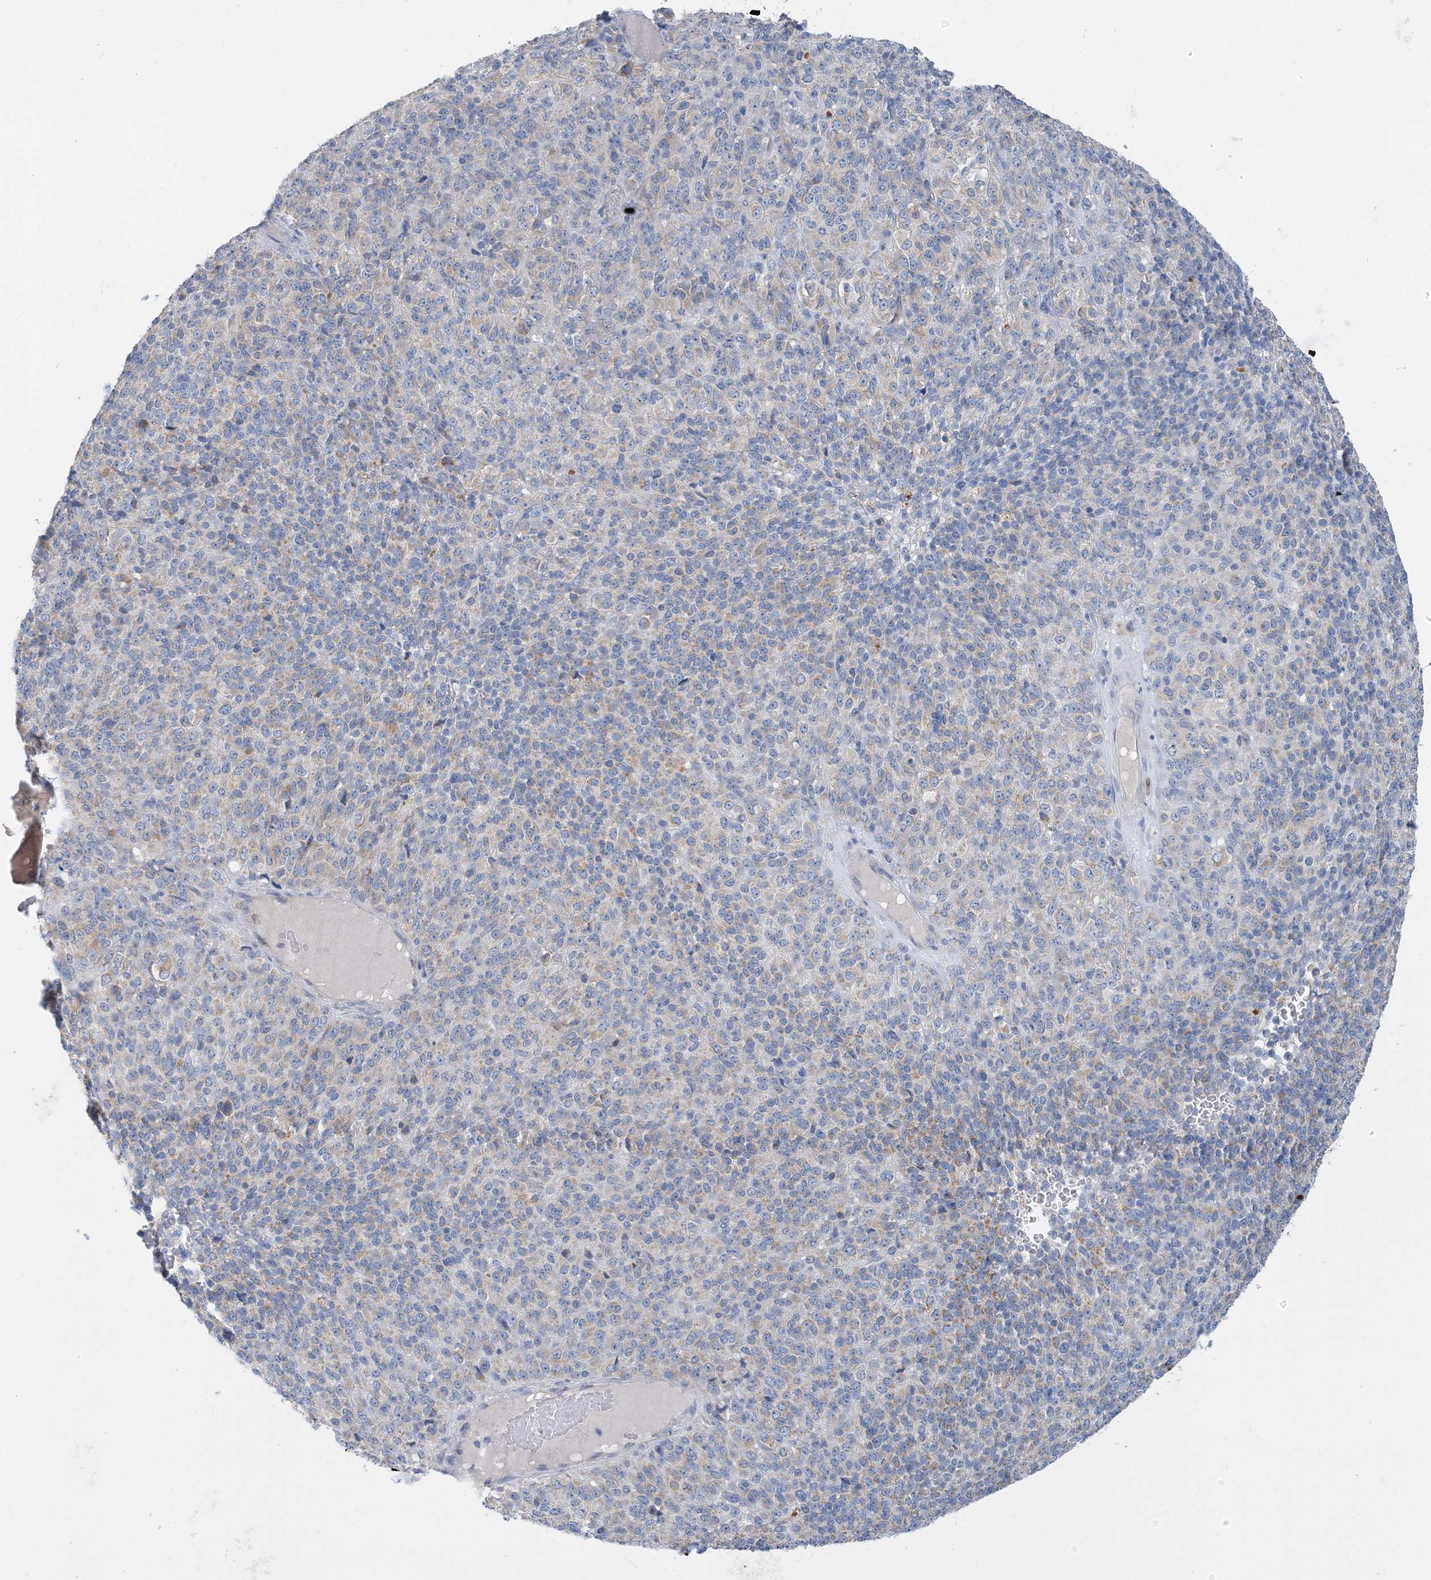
{"staining": {"intensity": "negative", "quantity": "none", "location": "none"}, "tissue": "melanoma", "cell_type": "Tumor cells", "image_type": "cancer", "snomed": [{"axis": "morphology", "description": "Malignant melanoma, Metastatic site"}, {"axis": "topography", "description": "Brain"}], "caption": "A photomicrograph of human melanoma is negative for staining in tumor cells.", "gene": "ZCCHC18", "patient": {"sex": "female", "age": 56}}